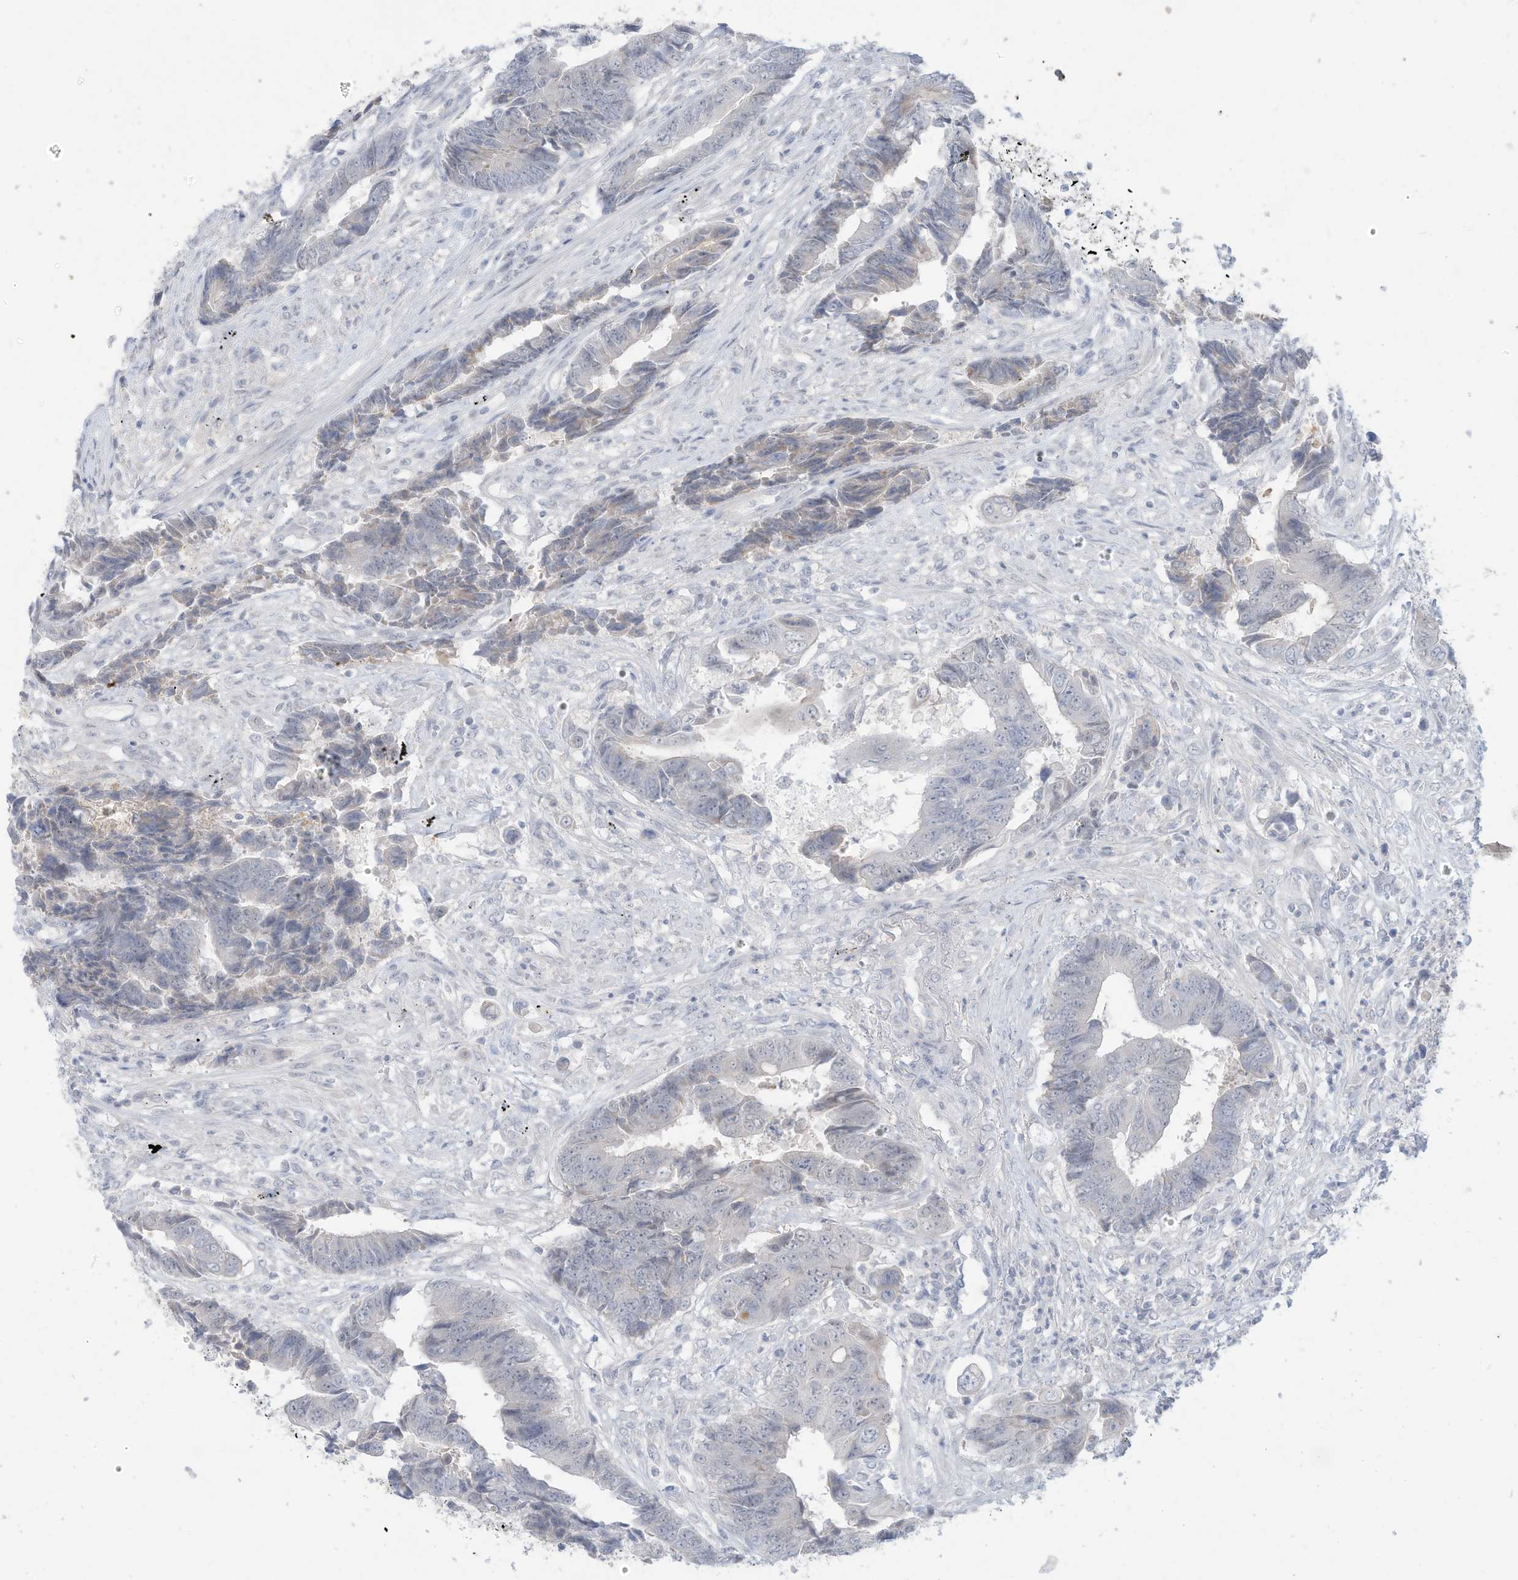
{"staining": {"intensity": "negative", "quantity": "none", "location": "none"}, "tissue": "colorectal cancer", "cell_type": "Tumor cells", "image_type": "cancer", "snomed": [{"axis": "morphology", "description": "Adenocarcinoma, NOS"}, {"axis": "topography", "description": "Rectum"}], "caption": "The photomicrograph shows no significant expression in tumor cells of colorectal cancer. (Brightfield microscopy of DAB immunohistochemistry (IHC) at high magnification).", "gene": "OGT", "patient": {"sex": "male", "age": 84}}